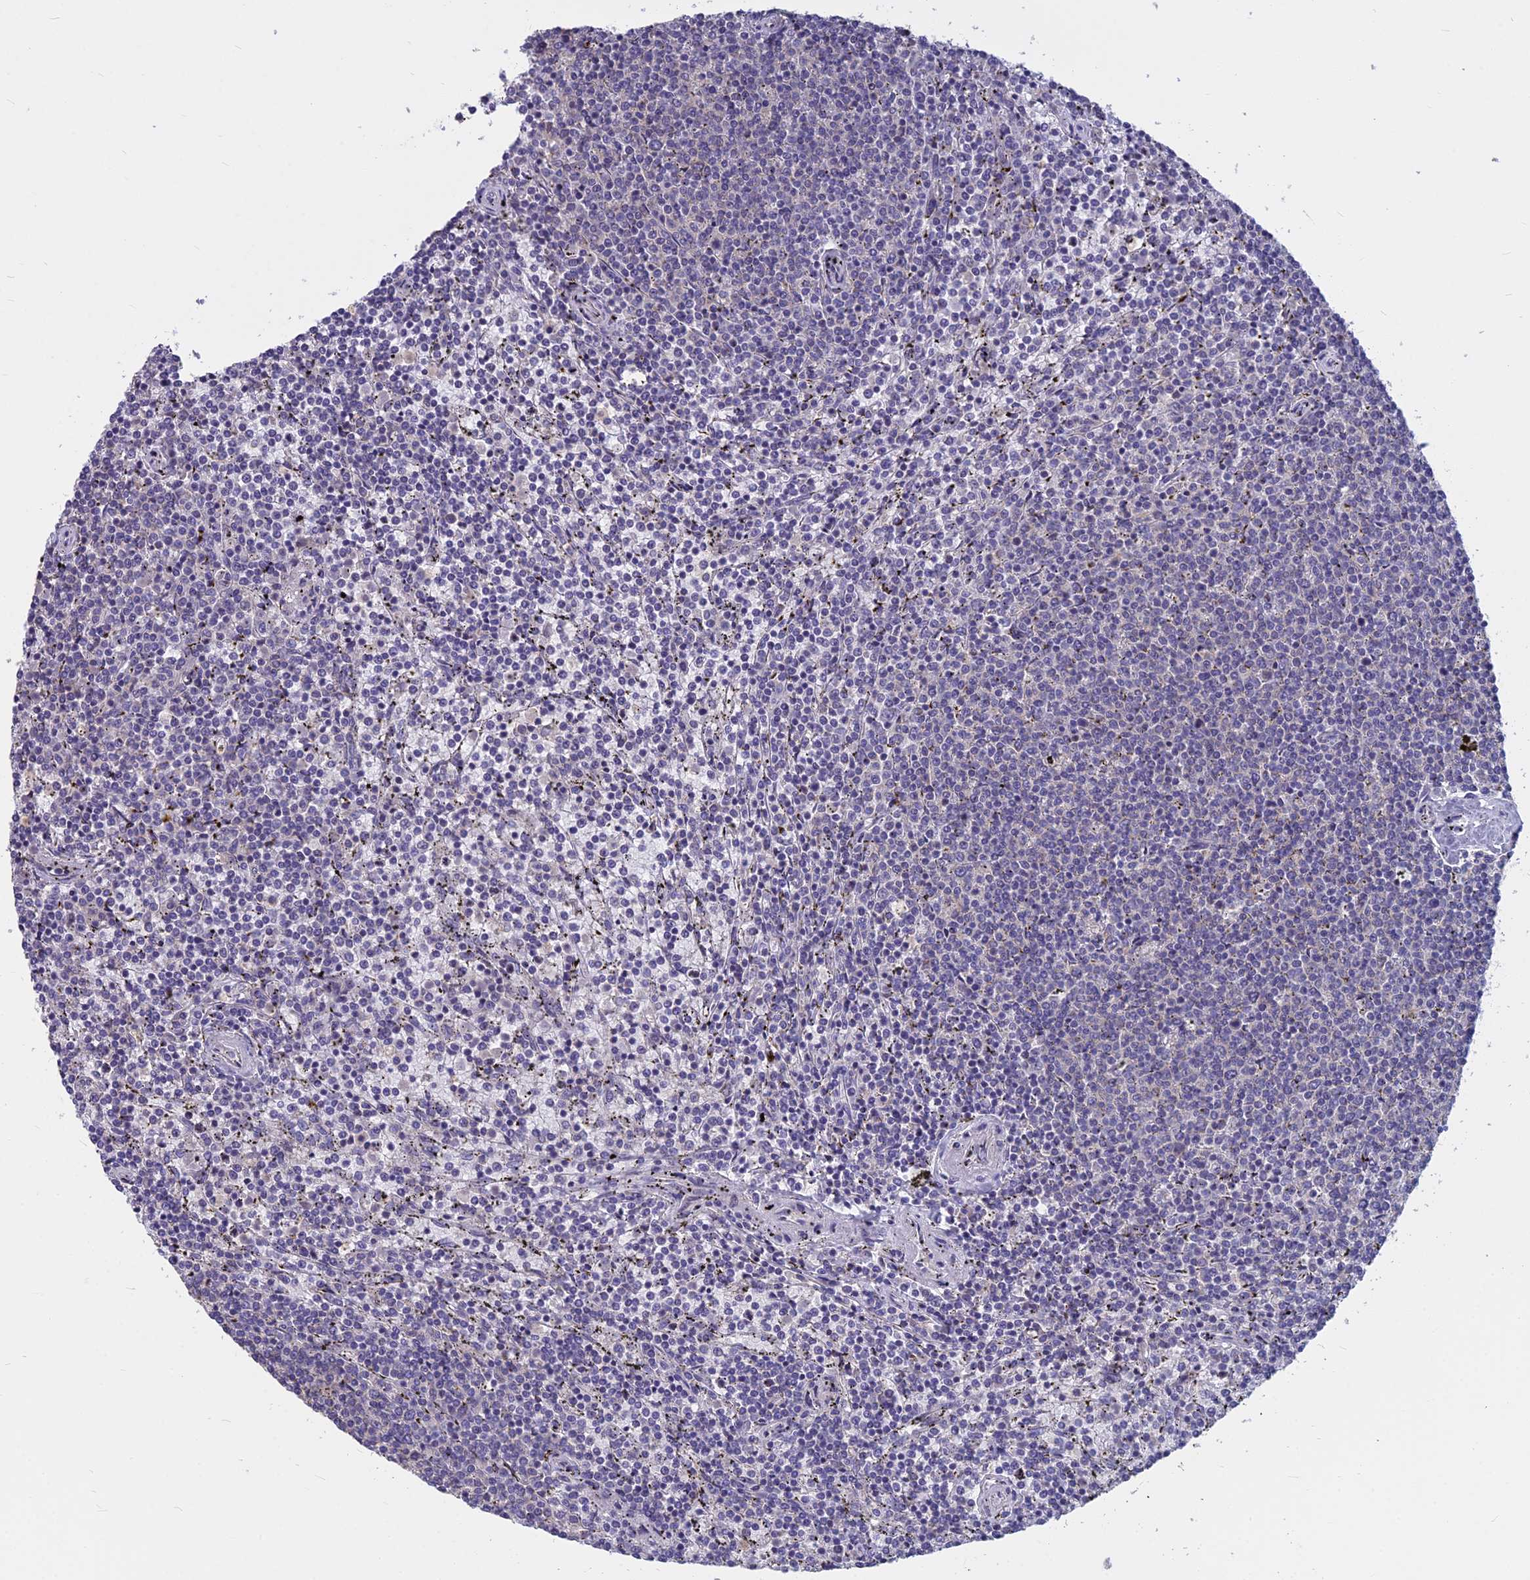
{"staining": {"intensity": "negative", "quantity": "none", "location": "none"}, "tissue": "lymphoma", "cell_type": "Tumor cells", "image_type": "cancer", "snomed": [{"axis": "morphology", "description": "Malignant lymphoma, non-Hodgkin's type, Low grade"}, {"axis": "topography", "description": "Spleen"}], "caption": "An image of lymphoma stained for a protein reveals no brown staining in tumor cells.", "gene": "COX20", "patient": {"sex": "female", "age": 50}}